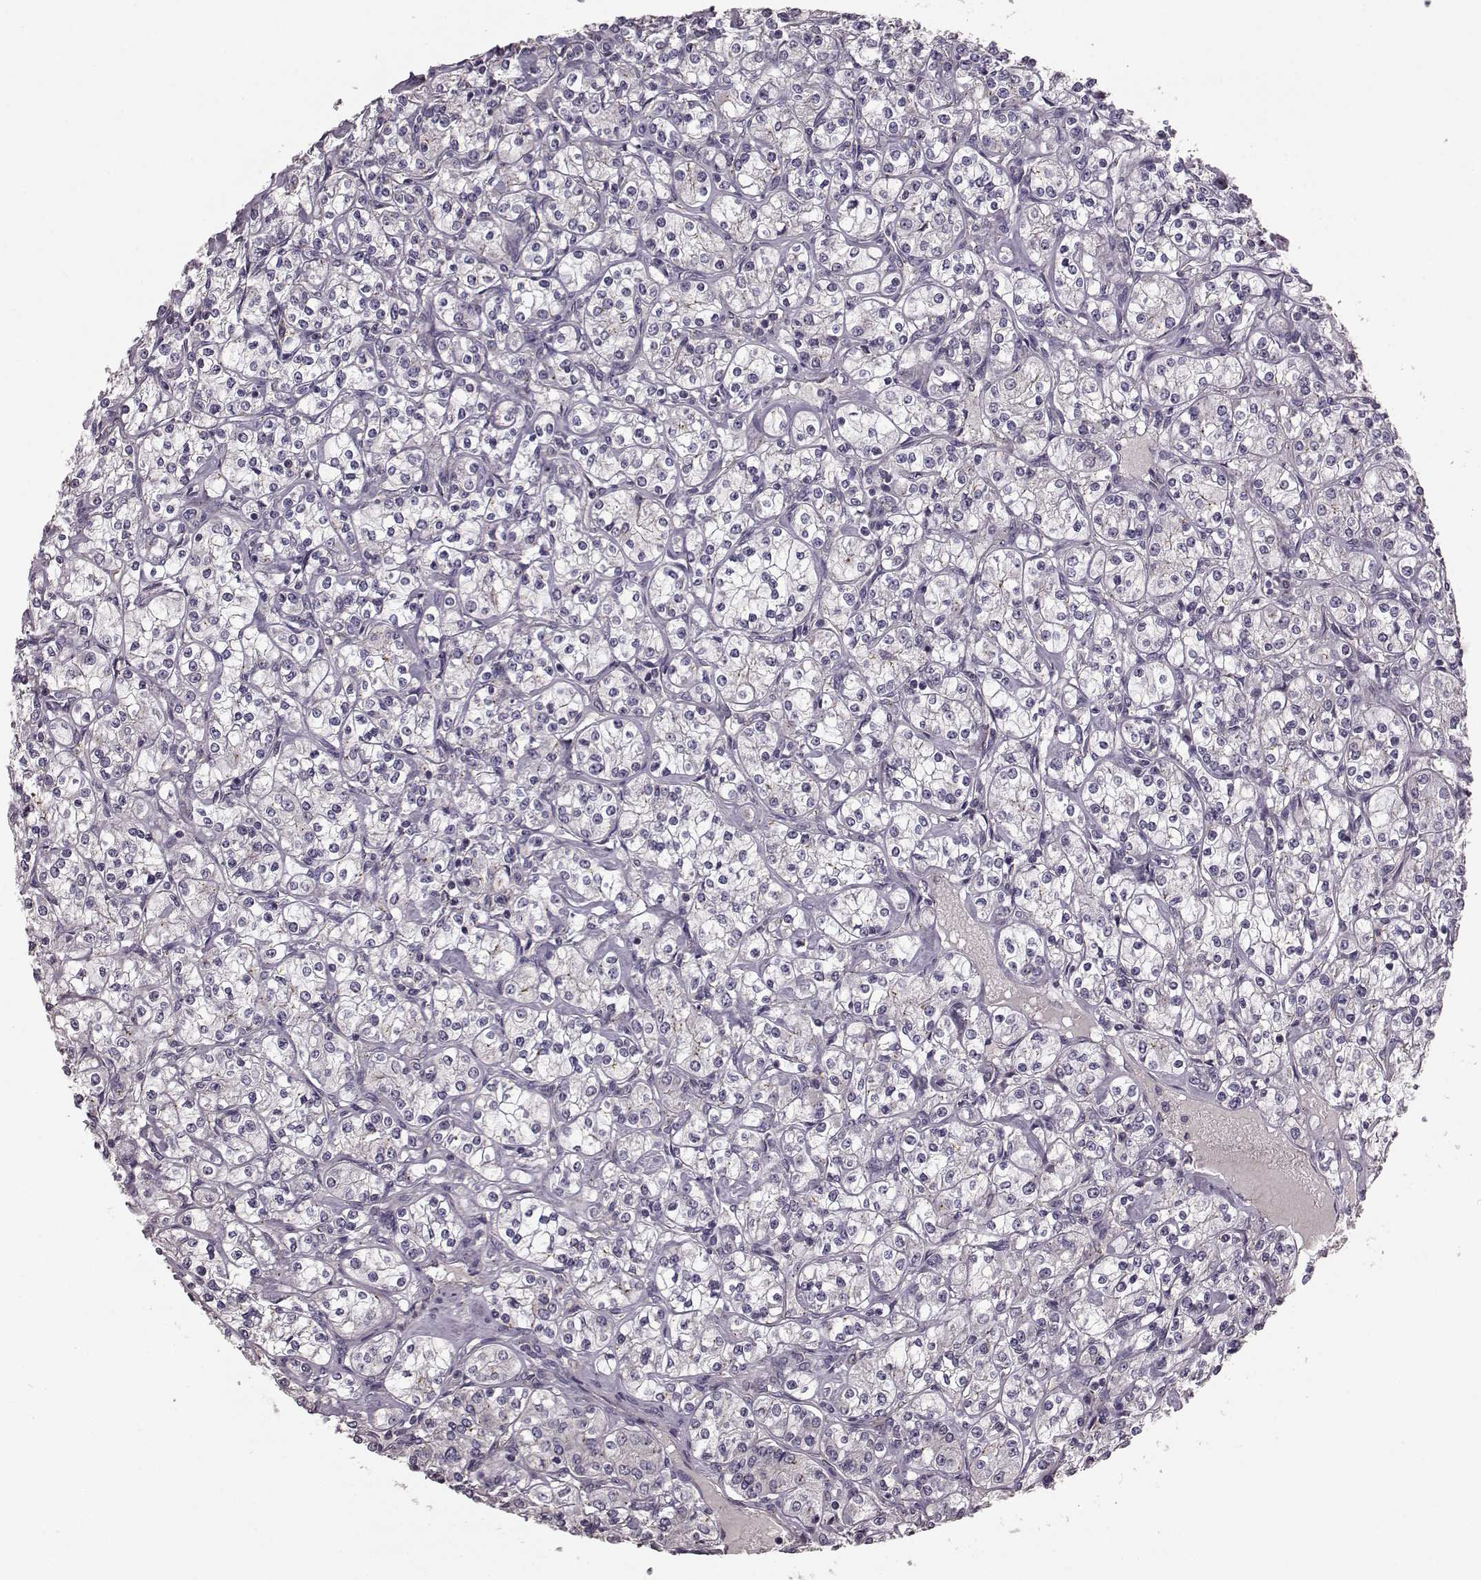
{"staining": {"intensity": "negative", "quantity": "none", "location": "none"}, "tissue": "renal cancer", "cell_type": "Tumor cells", "image_type": "cancer", "snomed": [{"axis": "morphology", "description": "Adenocarcinoma, NOS"}, {"axis": "topography", "description": "Kidney"}], "caption": "A photomicrograph of adenocarcinoma (renal) stained for a protein shows no brown staining in tumor cells.", "gene": "NTF3", "patient": {"sex": "male", "age": 77}}